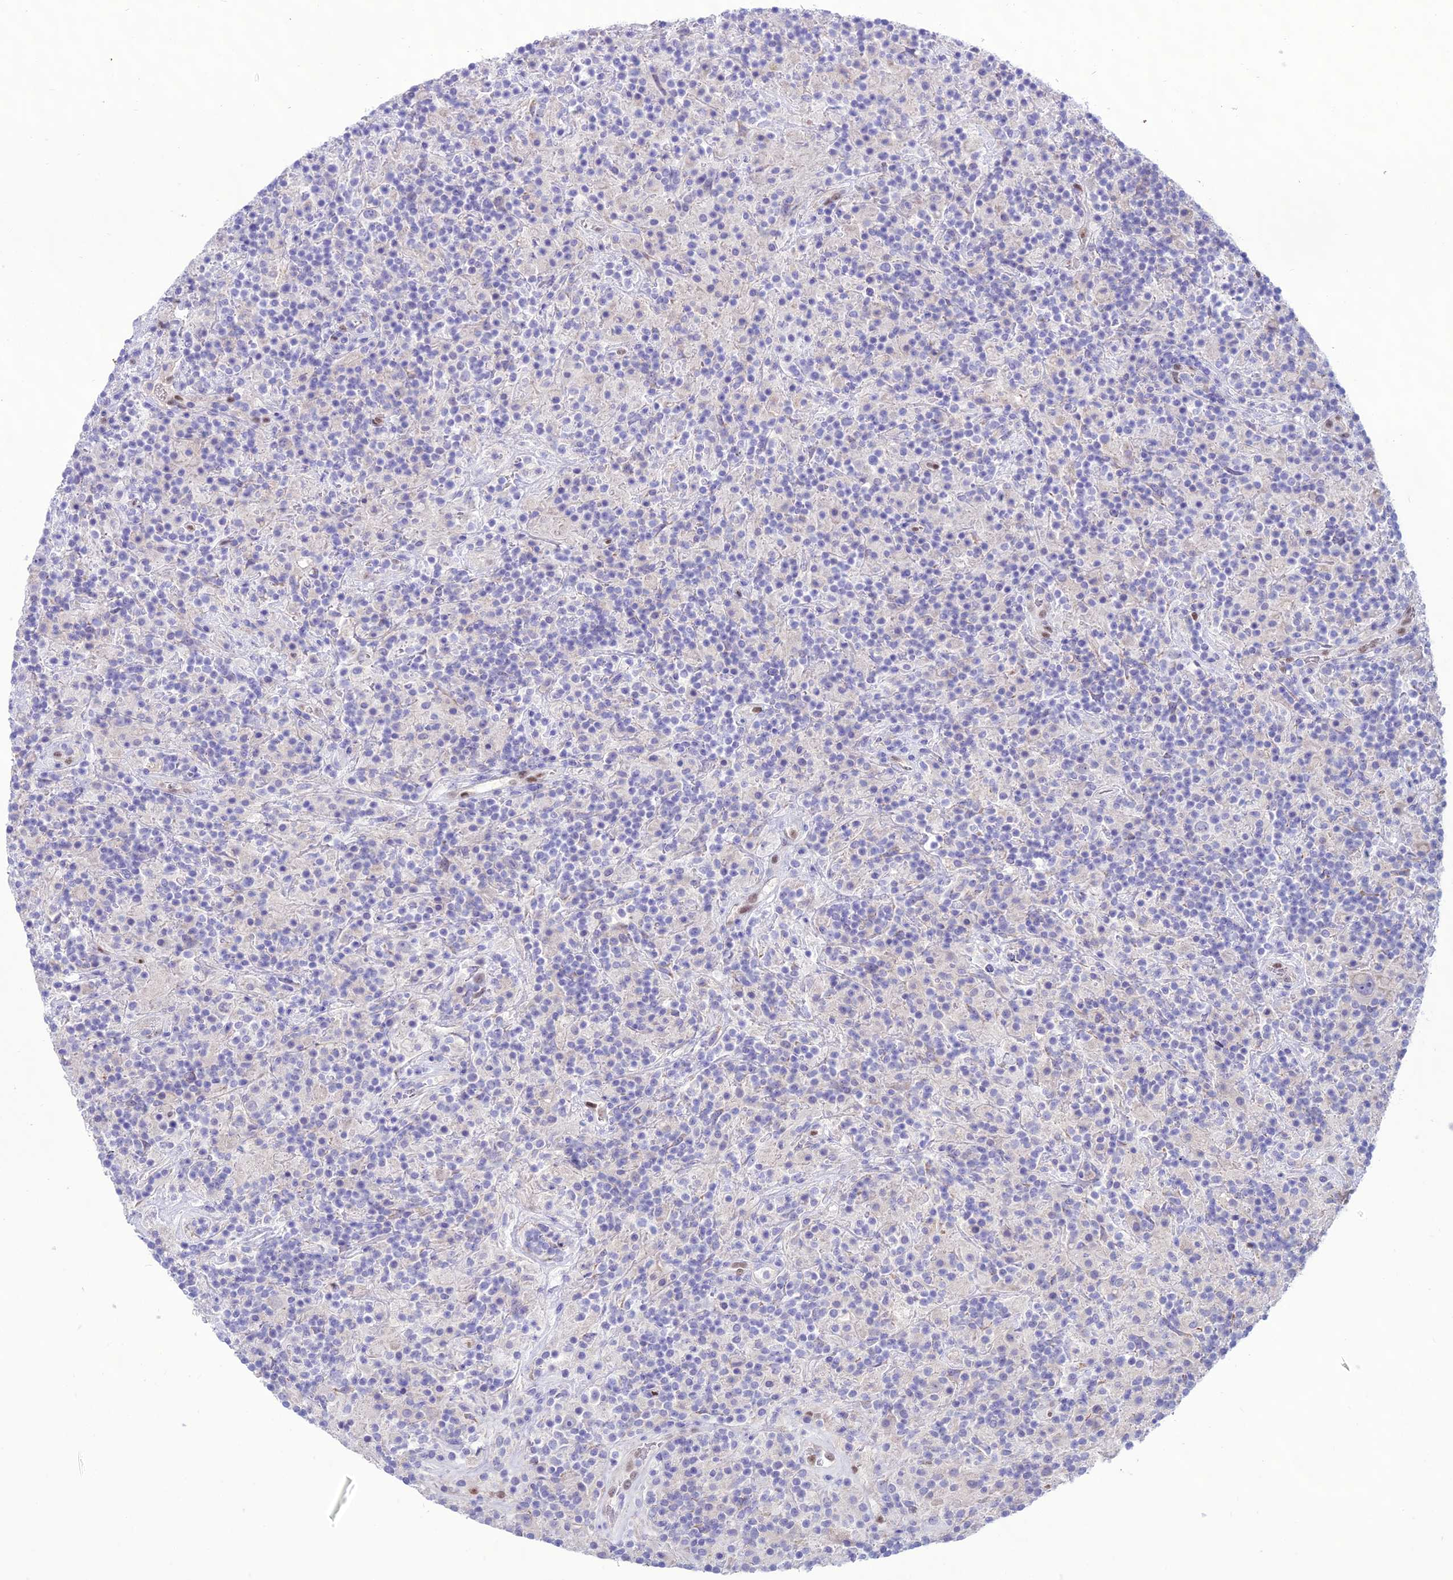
{"staining": {"intensity": "negative", "quantity": "none", "location": "none"}, "tissue": "lymphoma", "cell_type": "Tumor cells", "image_type": "cancer", "snomed": [{"axis": "morphology", "description": "Hodgkin's disease, NOS"}, {"axis": "topography", "description": "Lymph node"}], "caption": "High magnification brightfield microscopy of Hodgkin's disease stained with DAB (3,3'-diaminobenzidine) (brown) and counterstained with hematoxylin (blue): tumor cells show no significant positivity. Nuclei are stained in blue.", "gene": "NOVA2", "patient": {"sex": "male", "age": 70}}